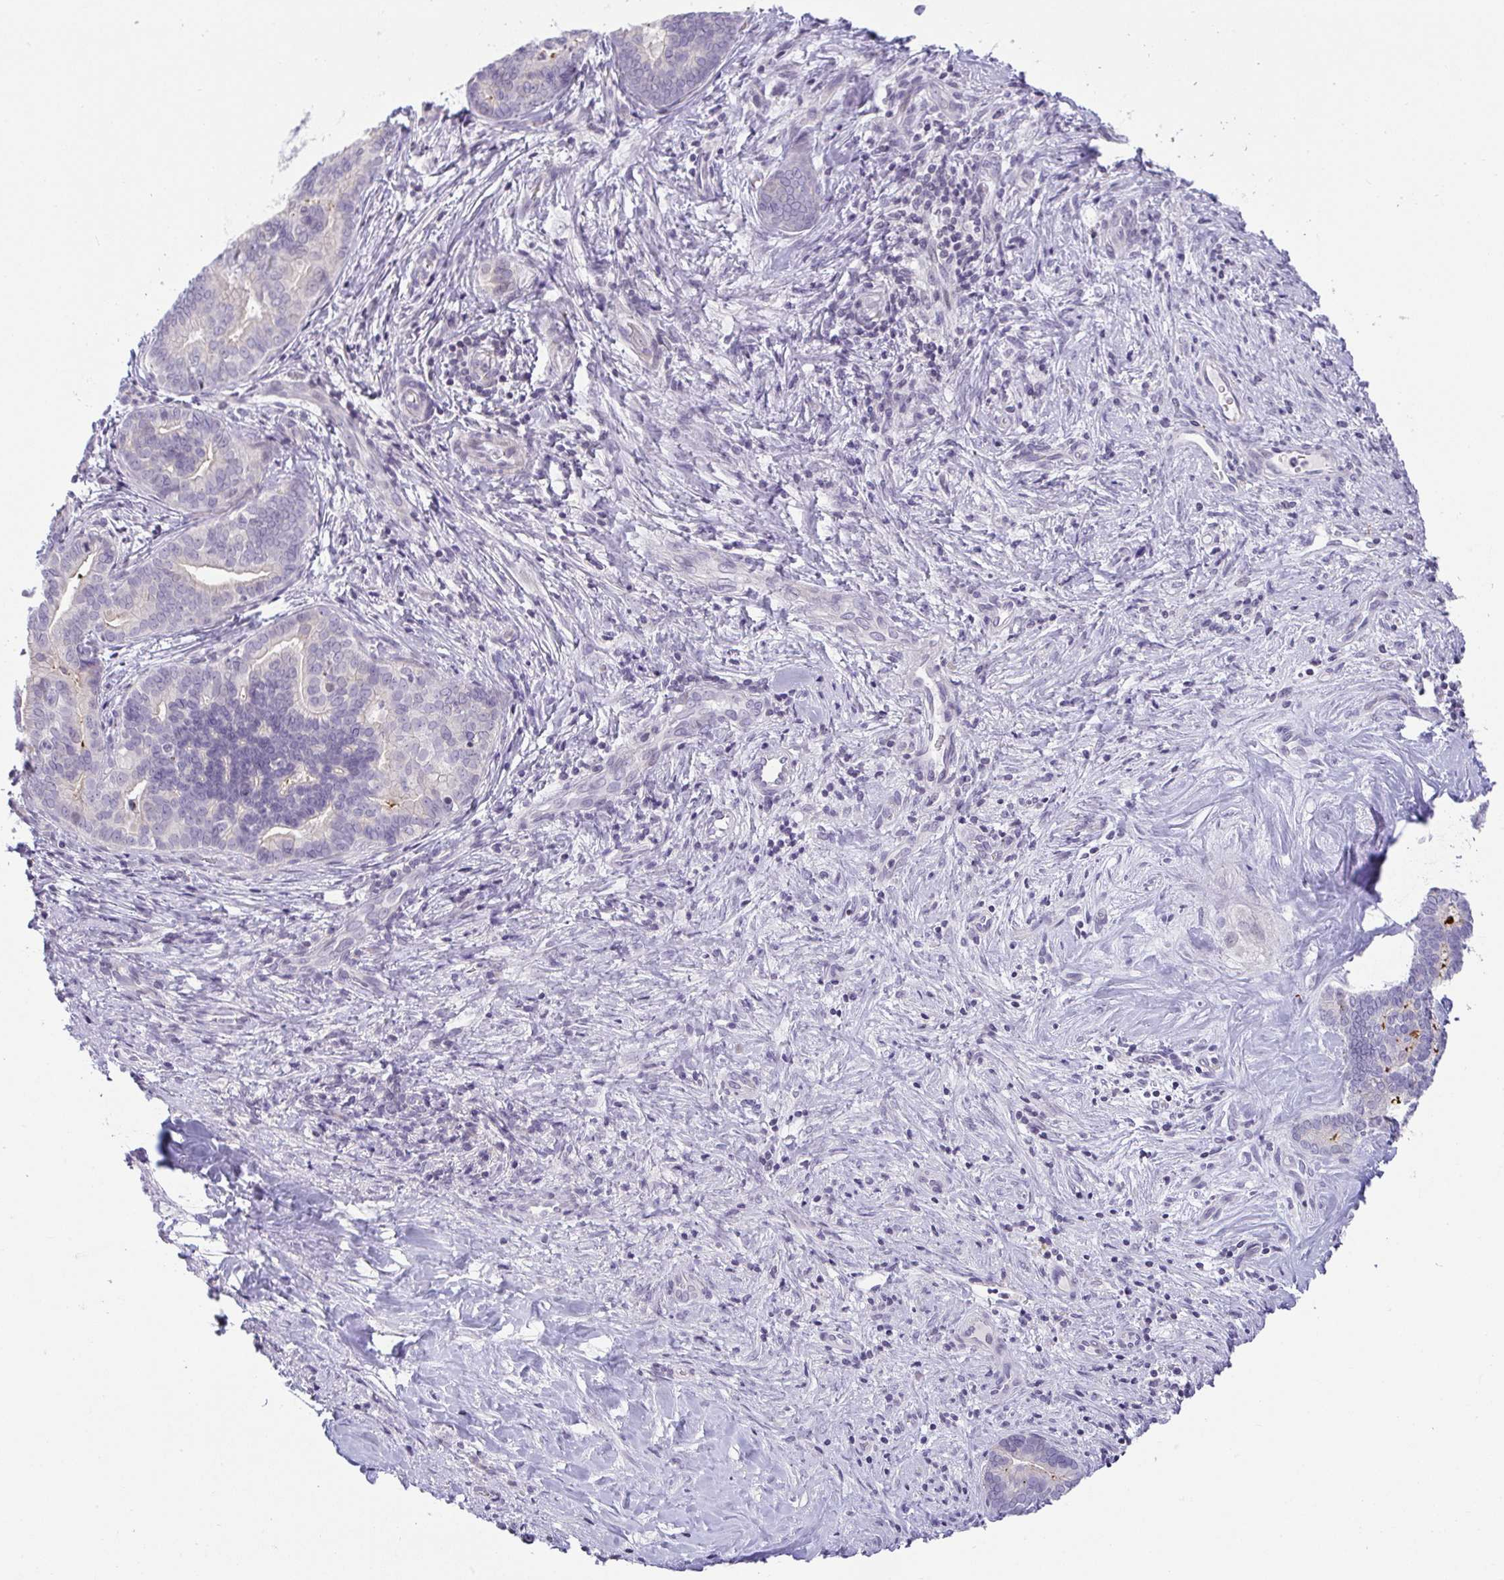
{"staining": {"intensity": "negative", "quantity": "none", "location": "none"}, "tissue": "liver cancer", "cell_type": "Tumor cells", "image_type": "cancer", "snomed": [{"axis": "morphology", "description": "Cholangiocarcinoma"}, {"axis": "topography", "description": "Liver"}], "caption": "Tumor cells are negative for brown protein staining in liver cancer (cholangiocarcinoma). (DAB IHC with hematoxylin counter stain).", "gene": "CACNA1S", "patient": {"sex": "female", "age": 64}}